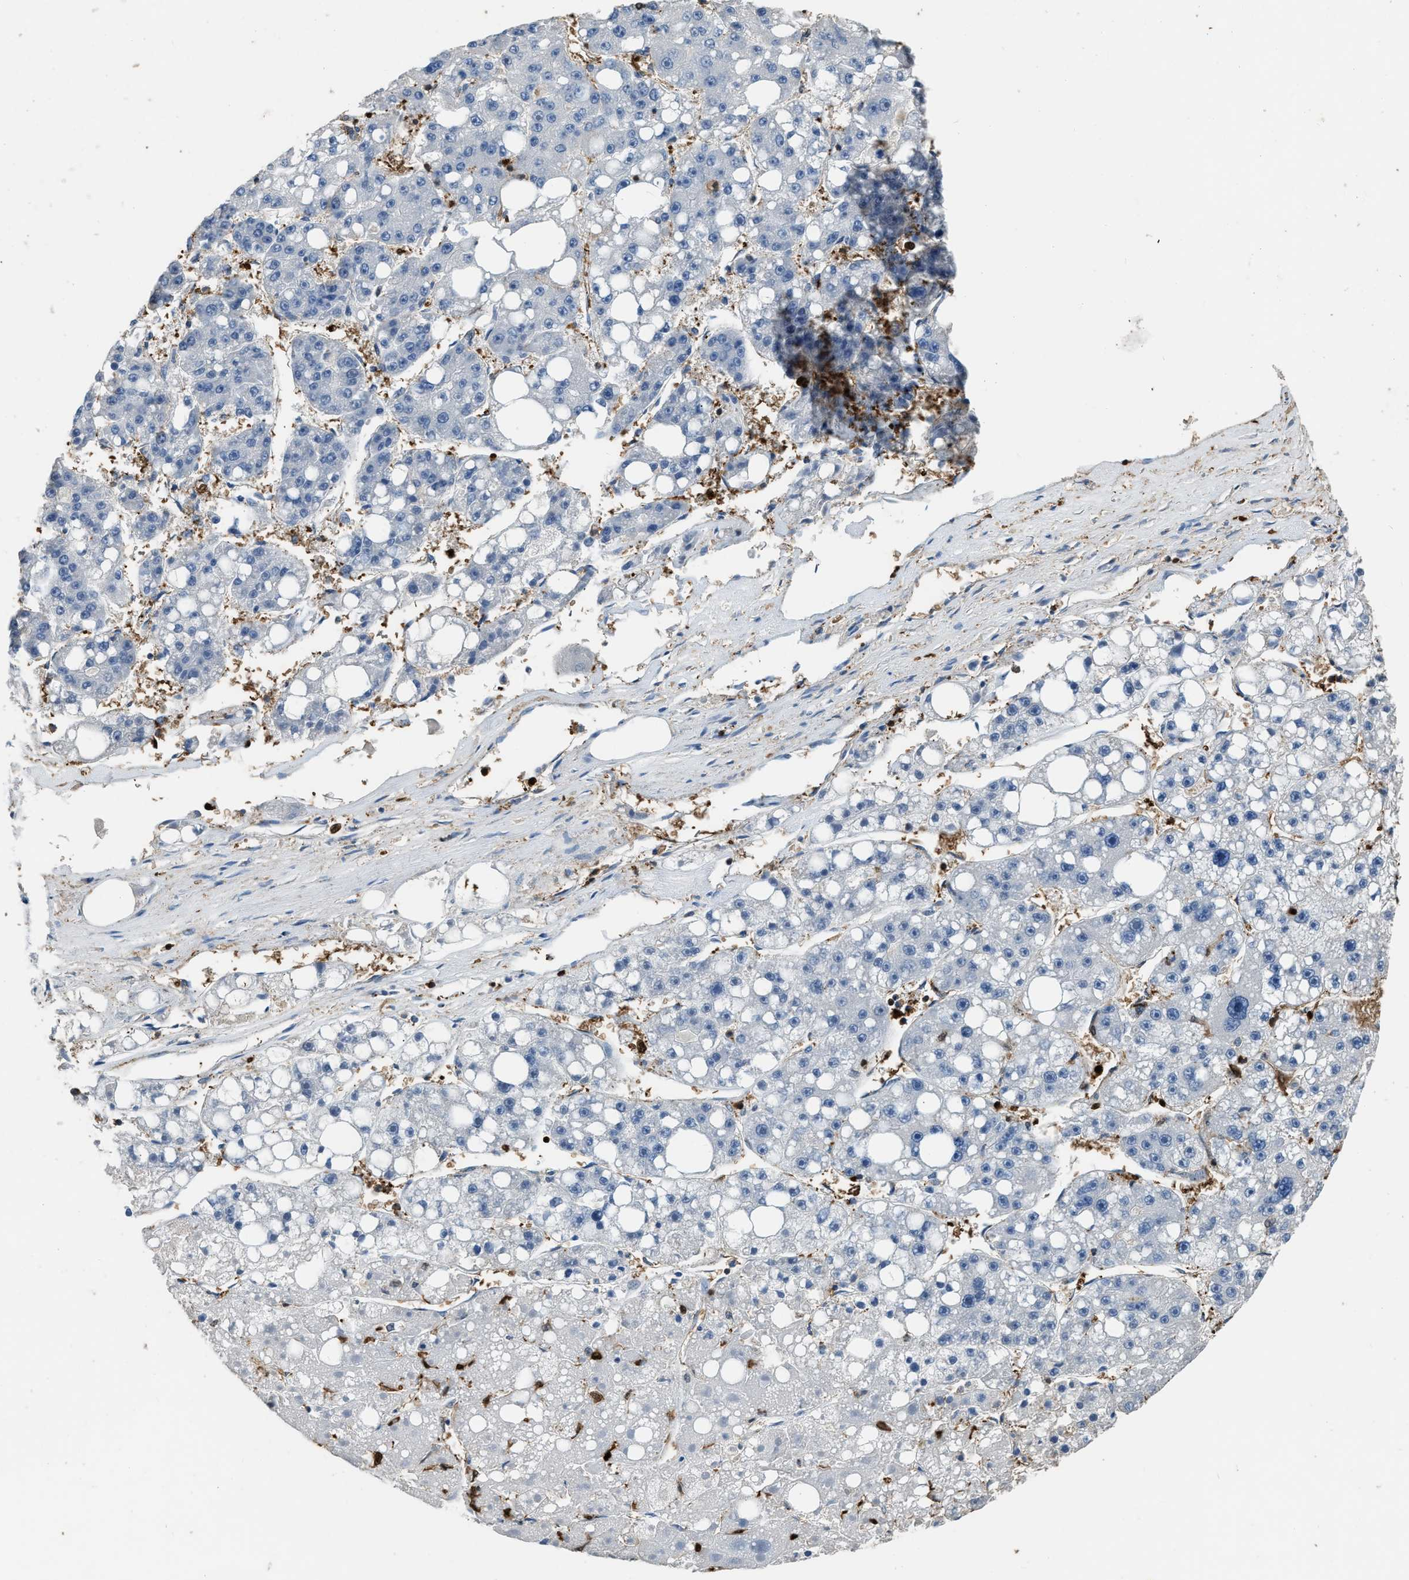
{"staining": {"intensity": "negative", "quantity": "none", "location": "none"}, "tissue": "liver cancer", "cell_type": "Tumor cells", "image_type": "cancer", "snomed": [{"axis": "morphology", "description": "Carcinoma, Hepatocellular, NOS"}, {"axis": "topography", "description": "Liver"}], "caption": "The IHC photomicrograph has no significant expression in tumor cells of liver cancer tissue.", "gene": "ARHGDIB", "patient": {"sex": "female", "age": 61}}